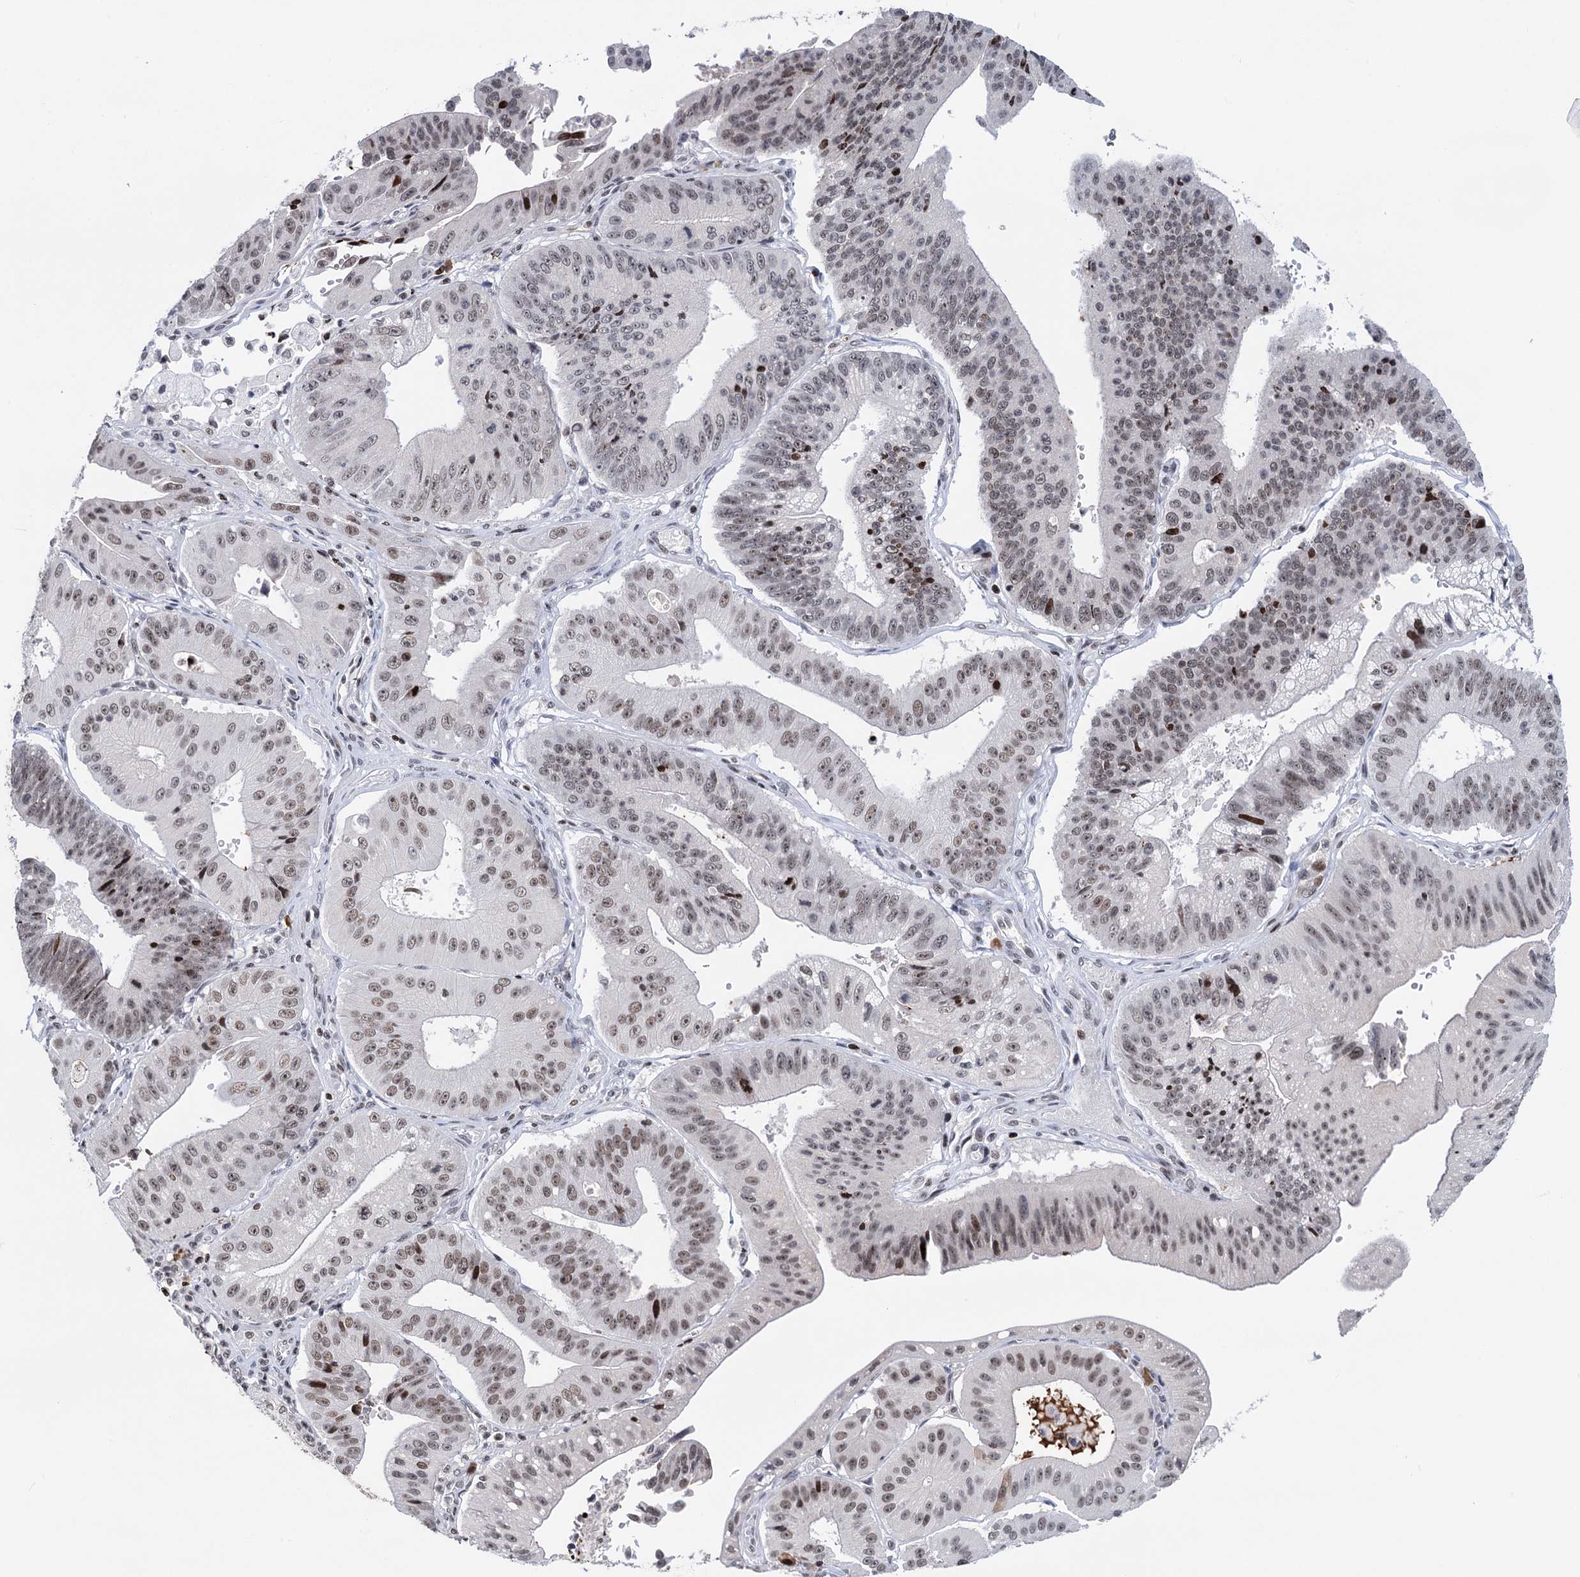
{"staining": {"intensity": "weak", "quantity": "25%-75%", "location": "nuclear"}, "tissue": "stomach cancer", "cell_type": "Tumor cells", "image_type": "cancer", "snomed": [{"axis": "morphology", "description": "Adenocarcinoma, NOS"}, {"axis": "topography", "description": "Stomach"}], "caption": "Tumor cells show low levels of weak nuclear expression in about 25%-75% of cells in stomach cancer.", "gene": "ZCCHC10", "patient": {"sex": "male", "age": 59}}